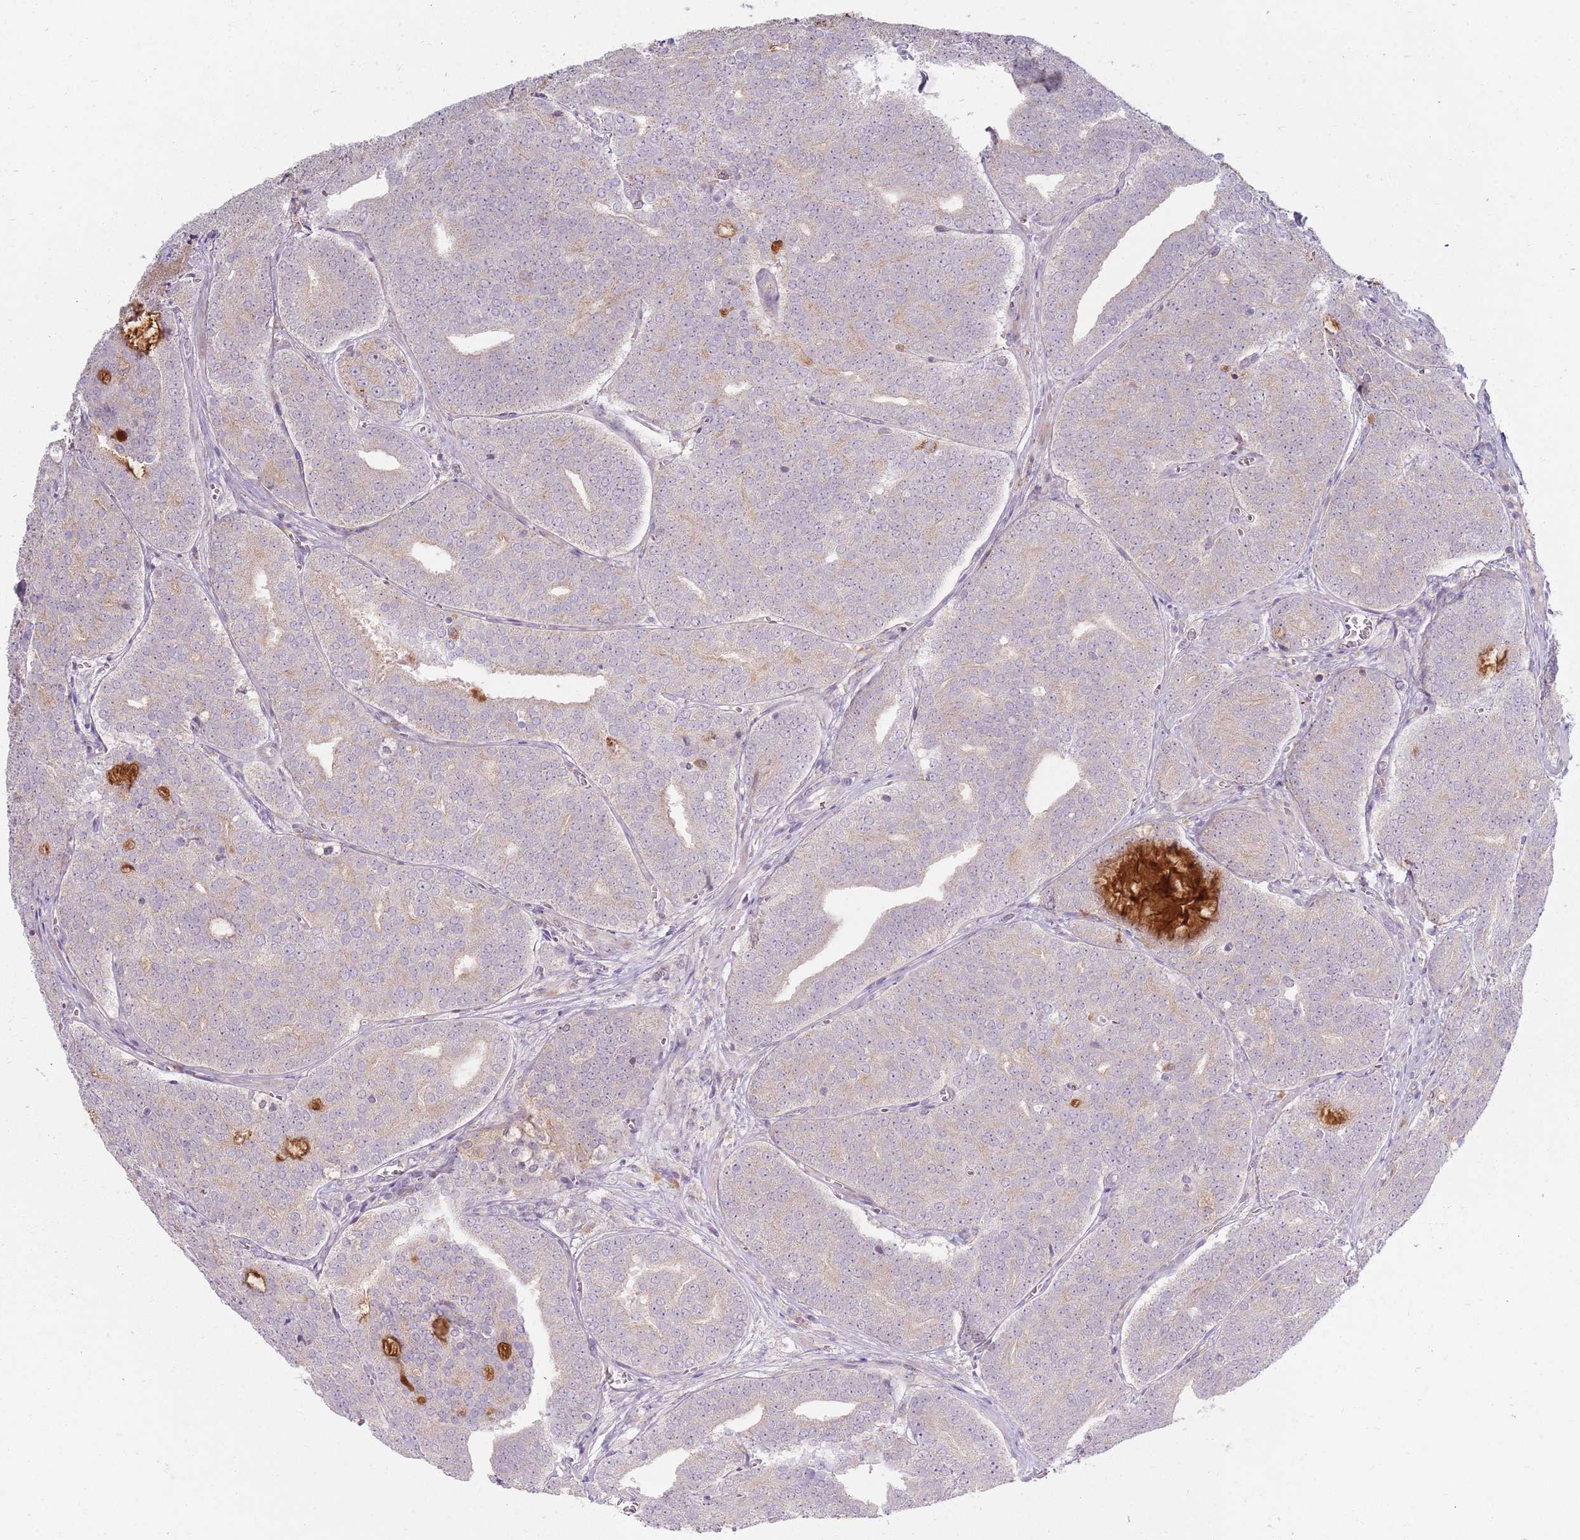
{"staining": {"intensity": "weak", "quantity": "<25%", "location": "cytoplasmic/membranous"}, "tissue": "prostate cancer", "cell_type": "Tumor cells", "image_type": "cancer", "snomed": [{"axis": "morphology", "description": "Adenocarcinoma, High grade"}, {"axis": "topography", "description": "Prostate"}], "caption": "An image of prostate high-grade adenocarcinoma stained for a protein displays no brown staining in tumor cells.", "gene": "ZDHHC2", "patient": {"sex": "male", "age": 55}}